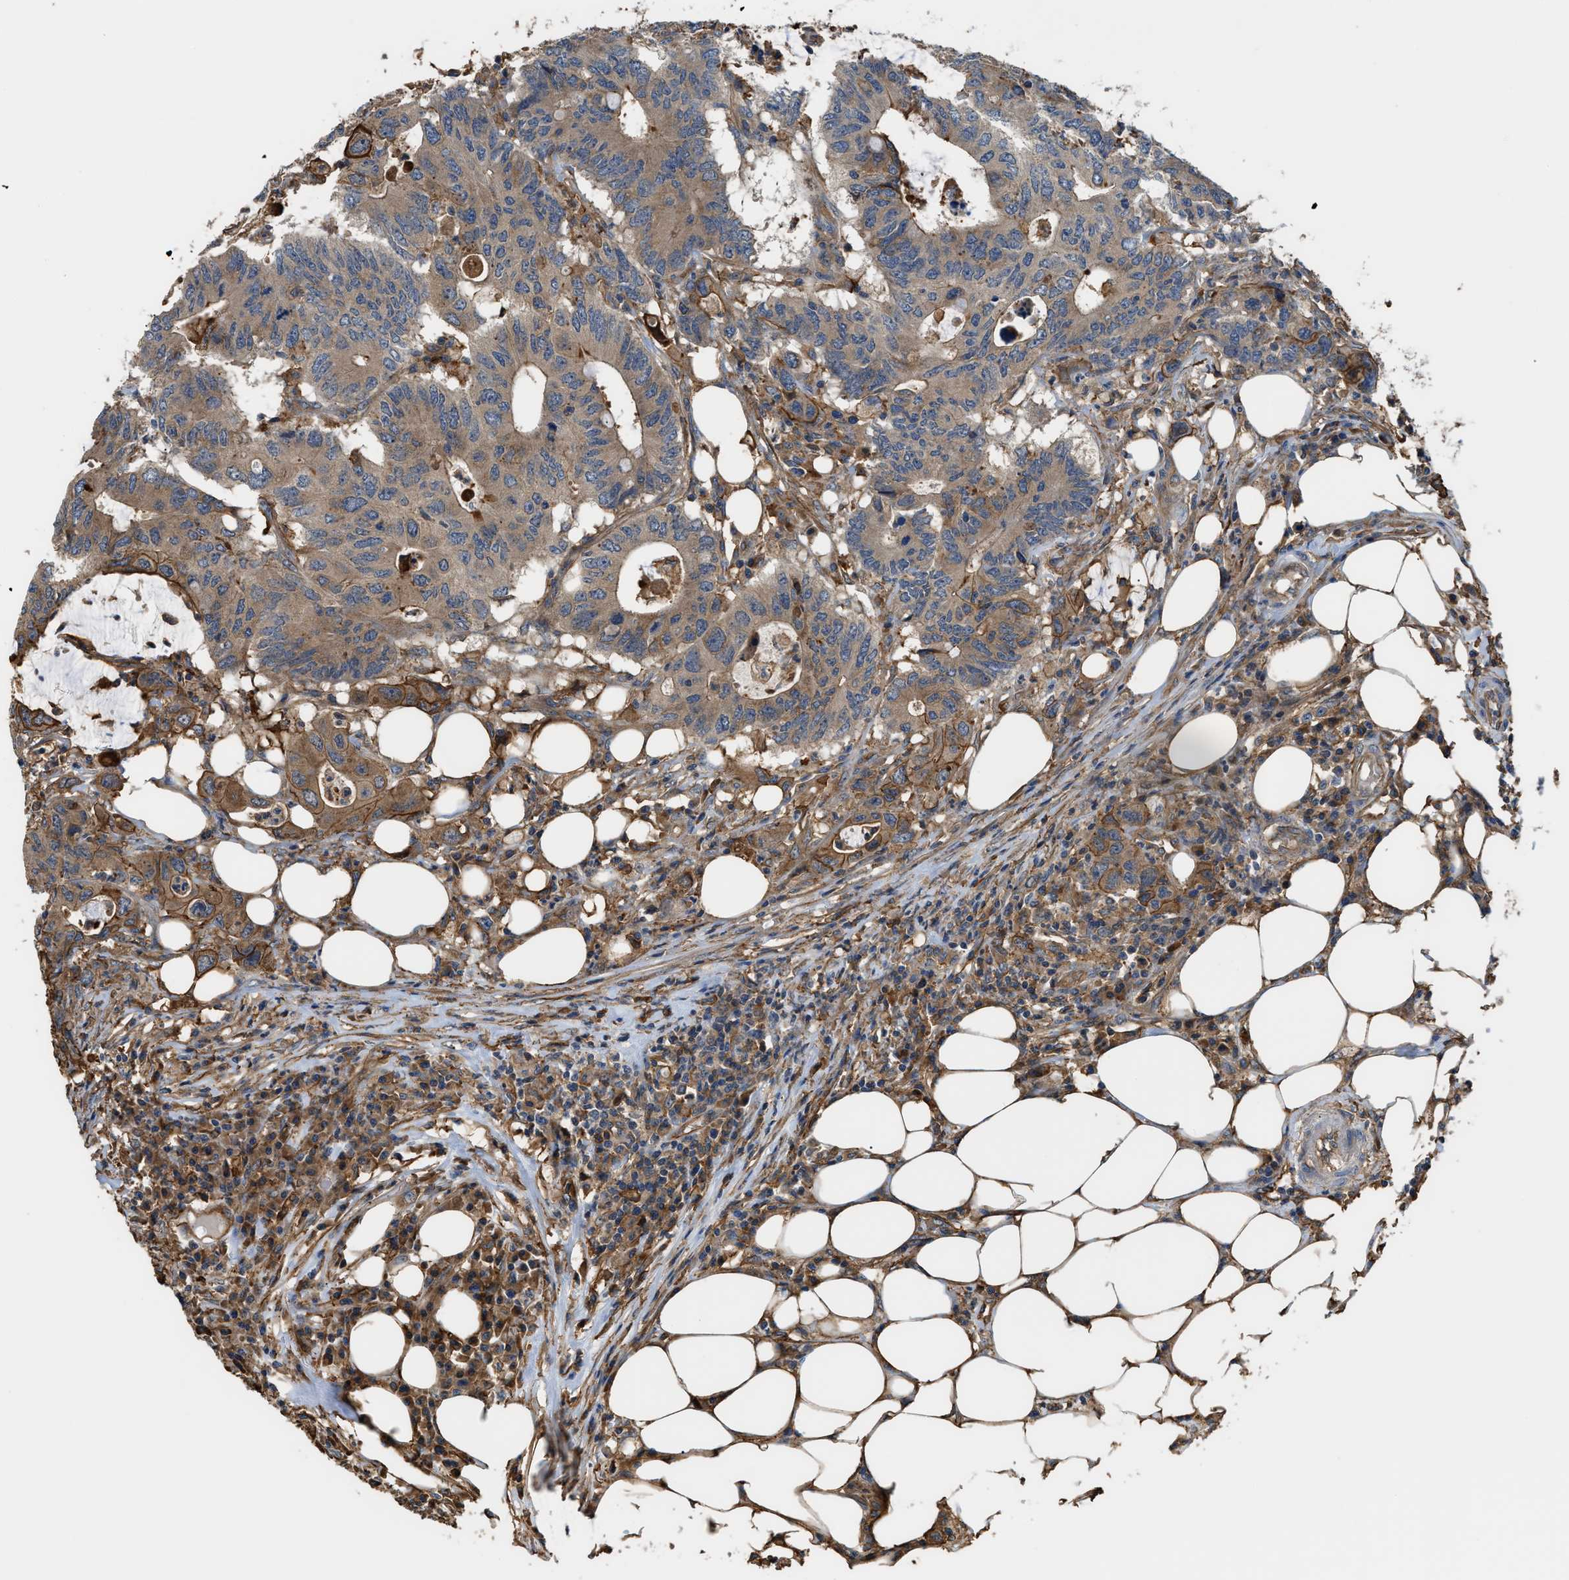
{"staining": {"intensity": "moderate", "quantity": ">75%", "location": "cytoplasmic/membranous"}, "tissue": "colorectal cancer", "cell_type": "Tumor cells", "image_type": "cancer", "snomed": [{"axis": "morphology", "description": "Adenocarcinoma, NOS"}, {"axis": "topography", "description": "Colon"}], "caption": "DAB immunohistochemical staining of human adenocarcinoma (colorectal) reveals moderate cytoplasmic/membranous protein expression in approximately >75% of tumor cells.", "gene": "DDHD2", "patient": {"sex": "male", "age": 71}}